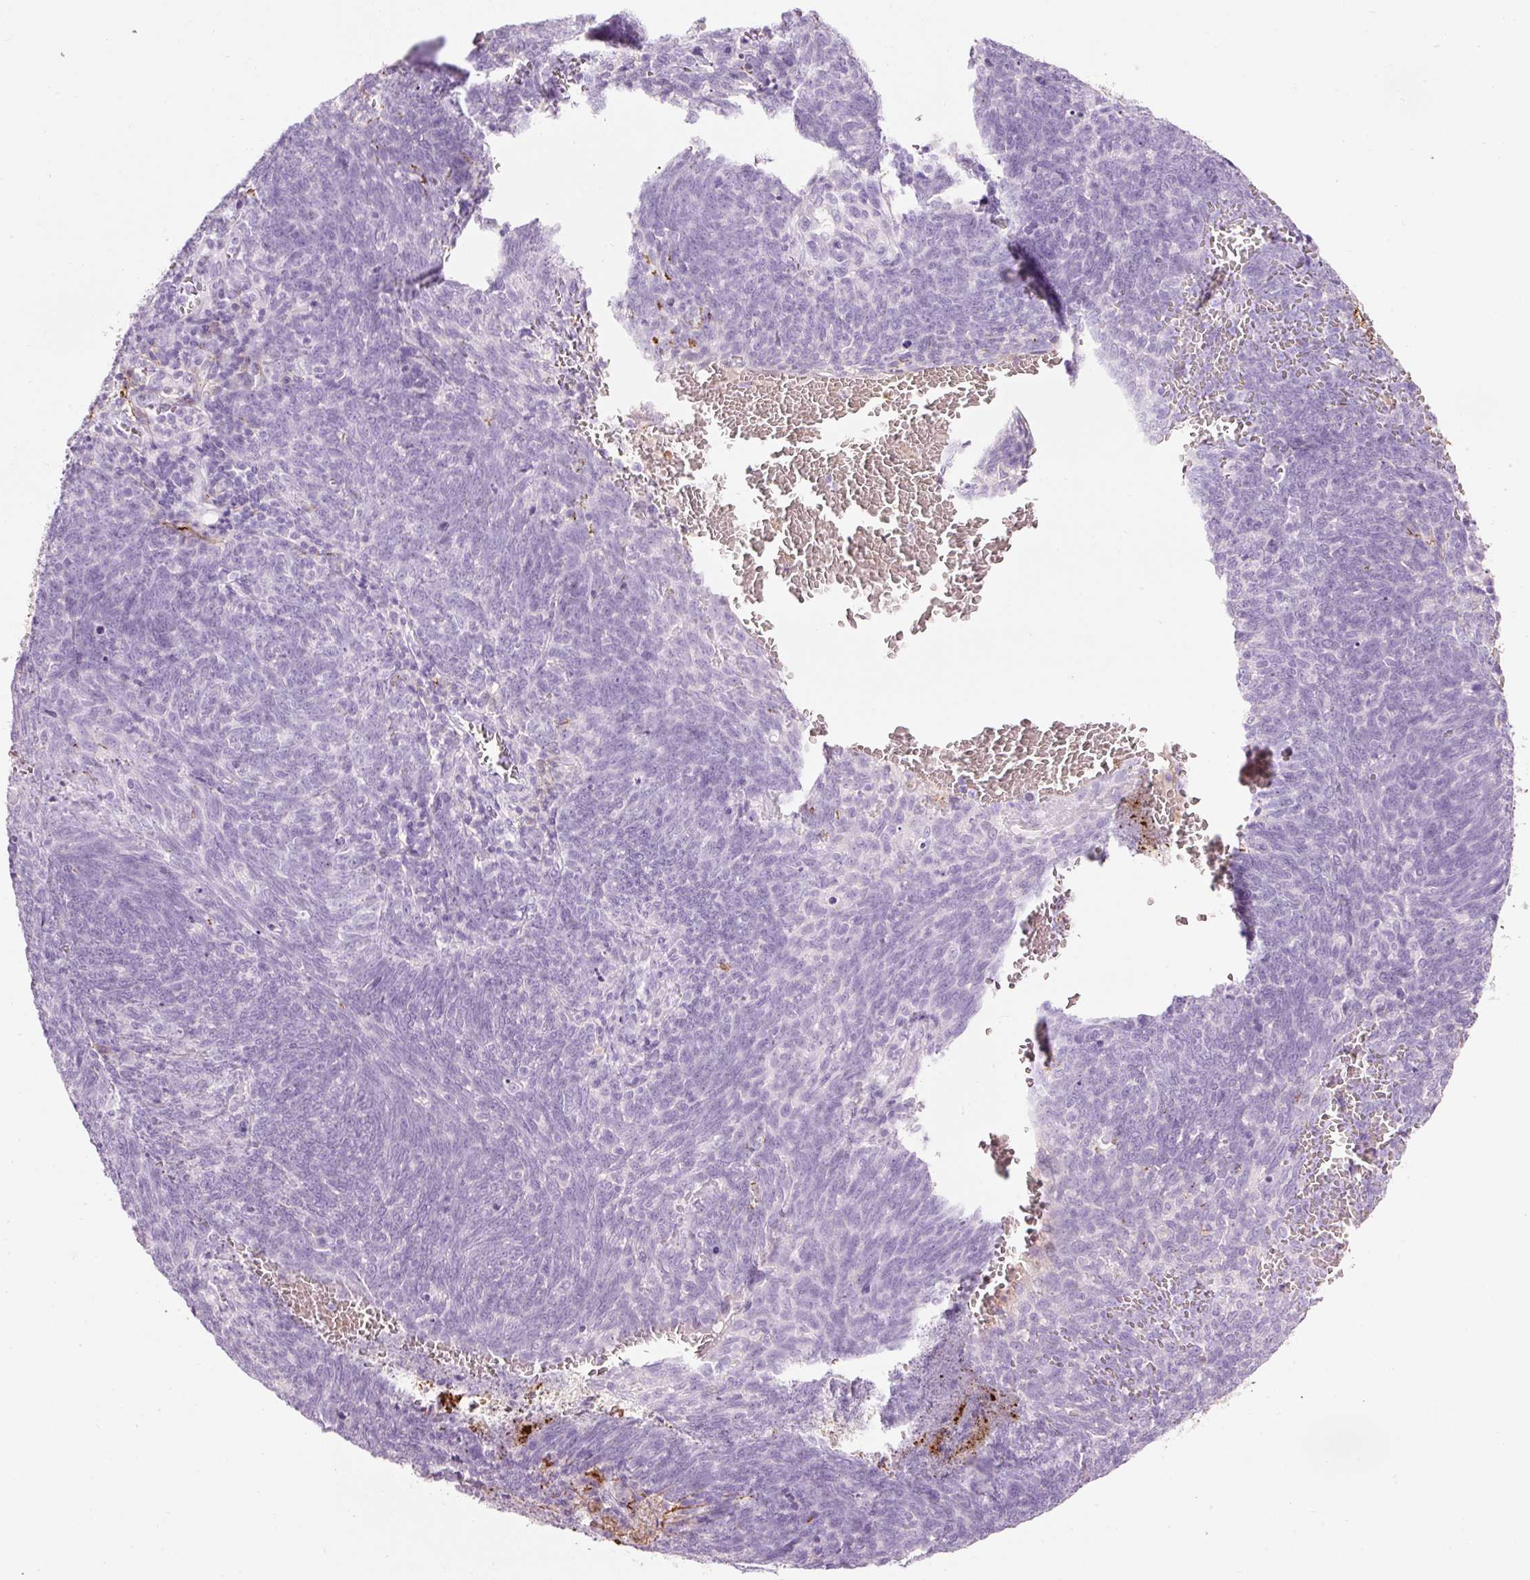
{"staining": {"intensity": "negative", "quantity": "none", "location": "none"}, "tissue": "lung cancer", "cell_type": "Tumor cells", "image_type": "cancer", "snomed": [{"axis": "morphology", "description": "Squamous cell carcinoma, NOS"}, {"axis": "topography", "description": "Lung"}], "caption": "The immunohistochemistry (IHC) image has no significant staining in tumor cells of squamous cell carcinoma (lung) tissue.", "gene": "MFAP4", "patient": {"sex": "female", "age": 72}}